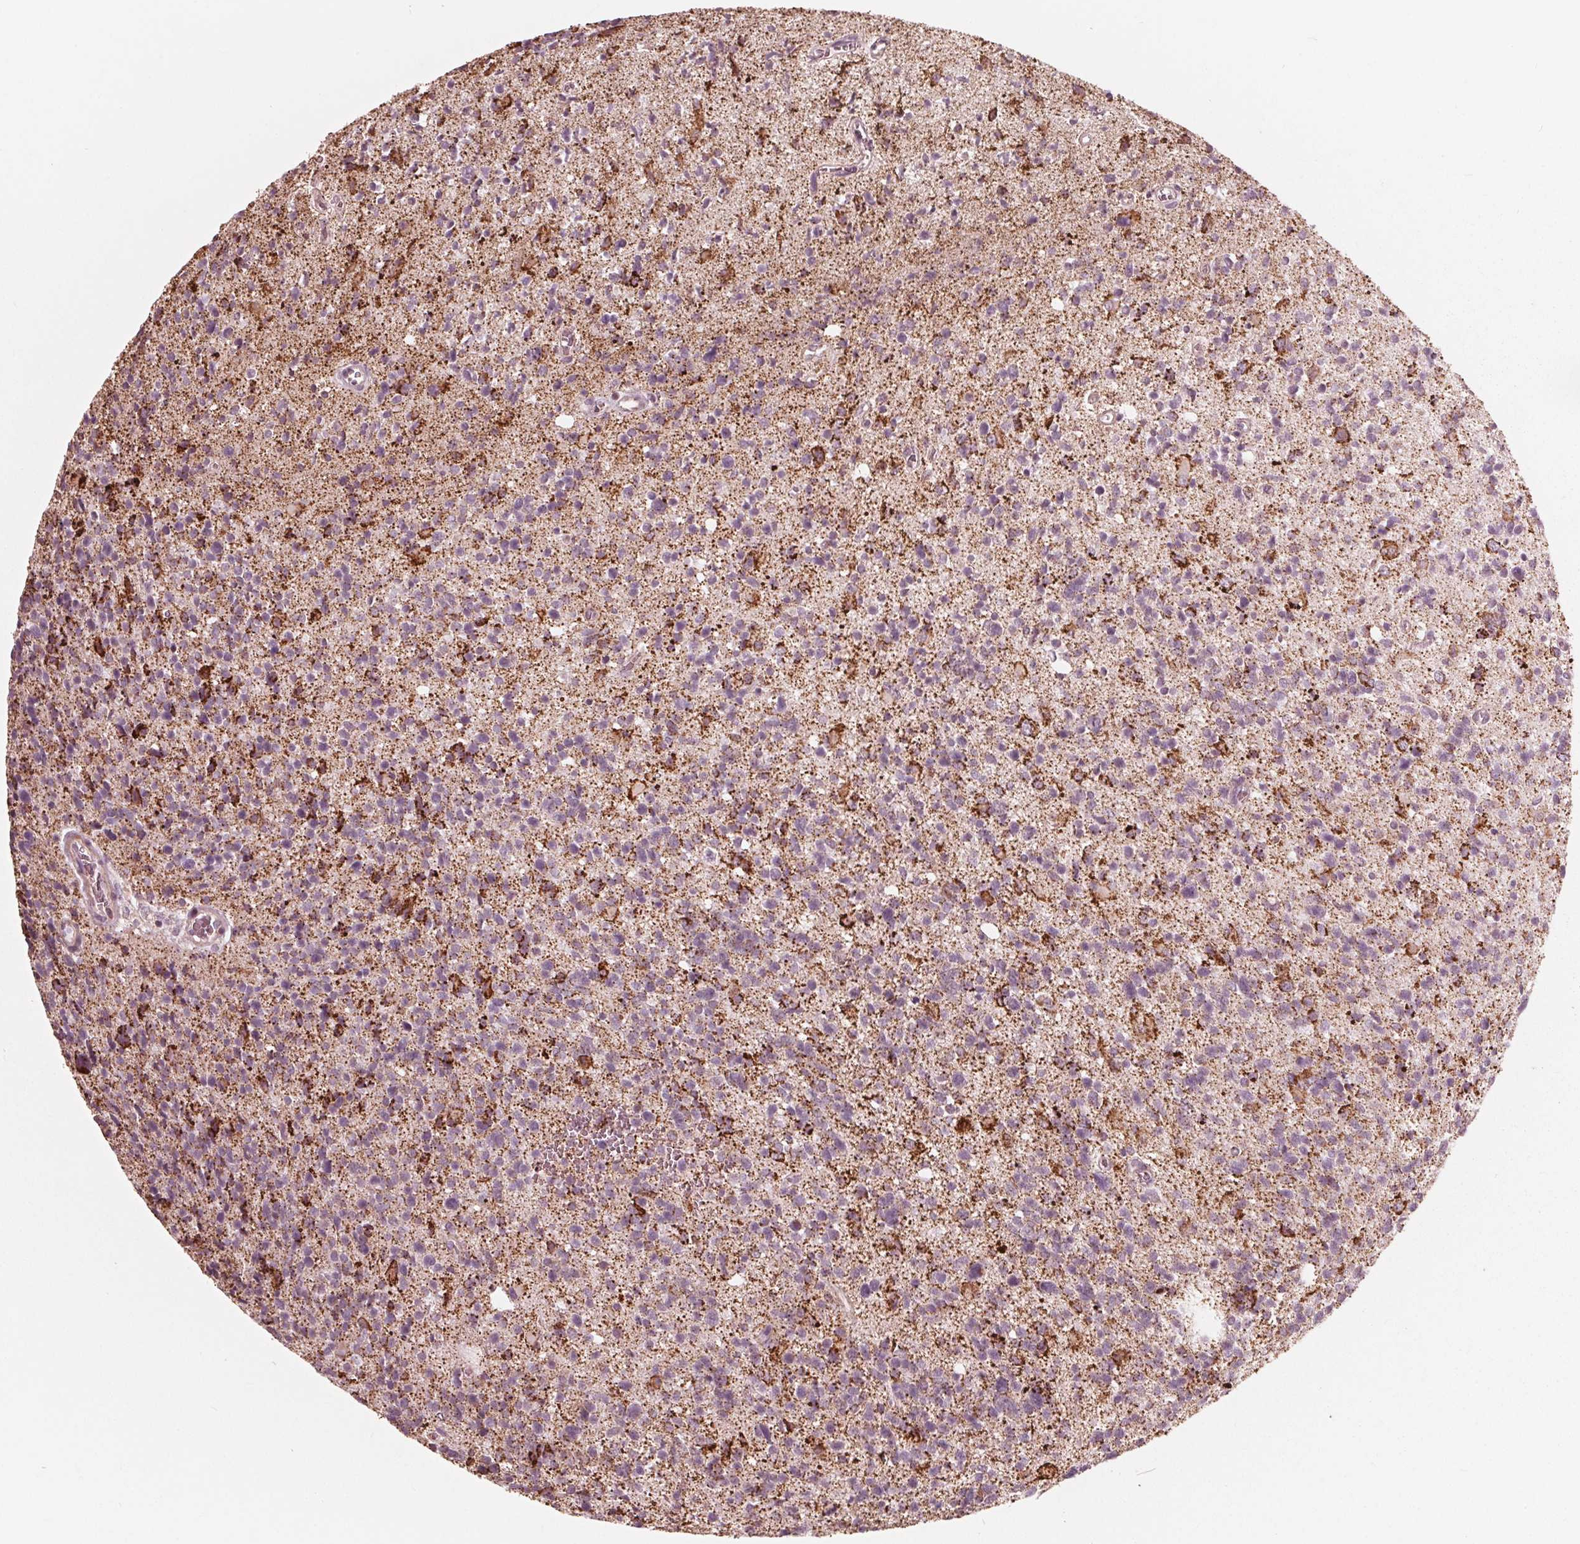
{"staining": {"intensity": "strong", "quantity": "<25%", "location": "cytoplasmic/membranous"}, "tissue": "glioma", "cell_type": "Tumor cells", "image_type": "cancer", "snomed": [{"axis": "morphology", "description": "Glioma, malignant, High grade"}, {"axis": "topography", "description": "Brain"}], "caption": "Protein analysis of glioma tissue exhibits strong cytoplasmic/membranous expression in approximately <25% of tumor cells. (Brightfield microscopy of DAB IHC at high magnification).", "gene": "DCAF4L2", "patient": {"sex": "male", "age": 29}}